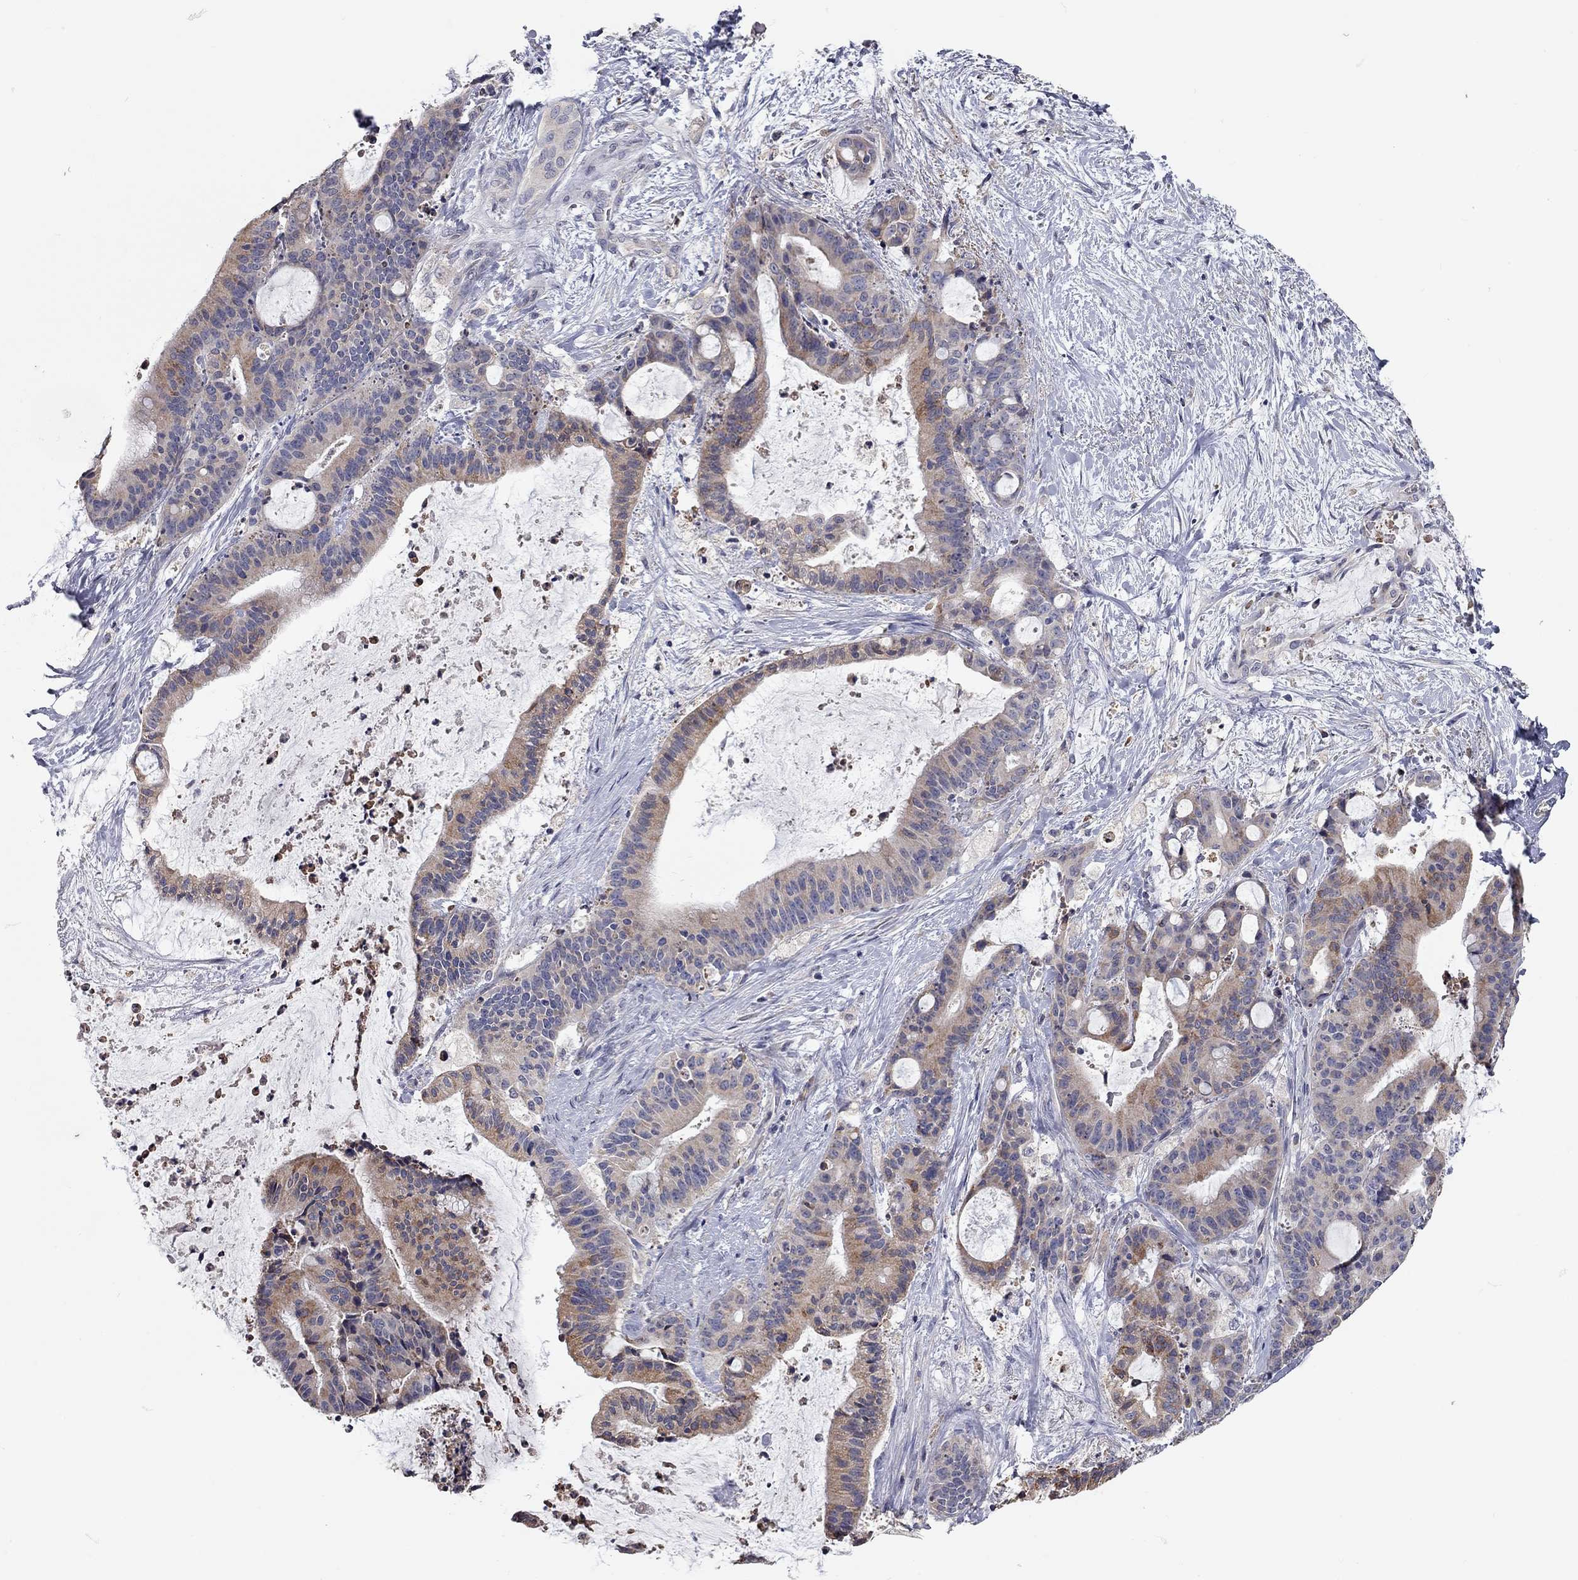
{"staining": {"intensity": "moderate", "quantity": "25%-75%", "location": "cytoplasmic/membranous"}, "tissue": "liver cancer", "cell_type": "Tumor cells", "image_type": "cancer", "snomed": [{"axis": "morphology", "description": "Cholangiocarcinoma"}, {"axis": "topography", "description": "Liver"}], "caption": "Protein expression by immunohistochemistry (IHC) shows moderate cytoplasmic/membranous expression in about 25%-75% of tumor cells in liver cholangiocarcinoma.", "gene": "XAGE2", "patient": {"sex": "female", "age": 73}}